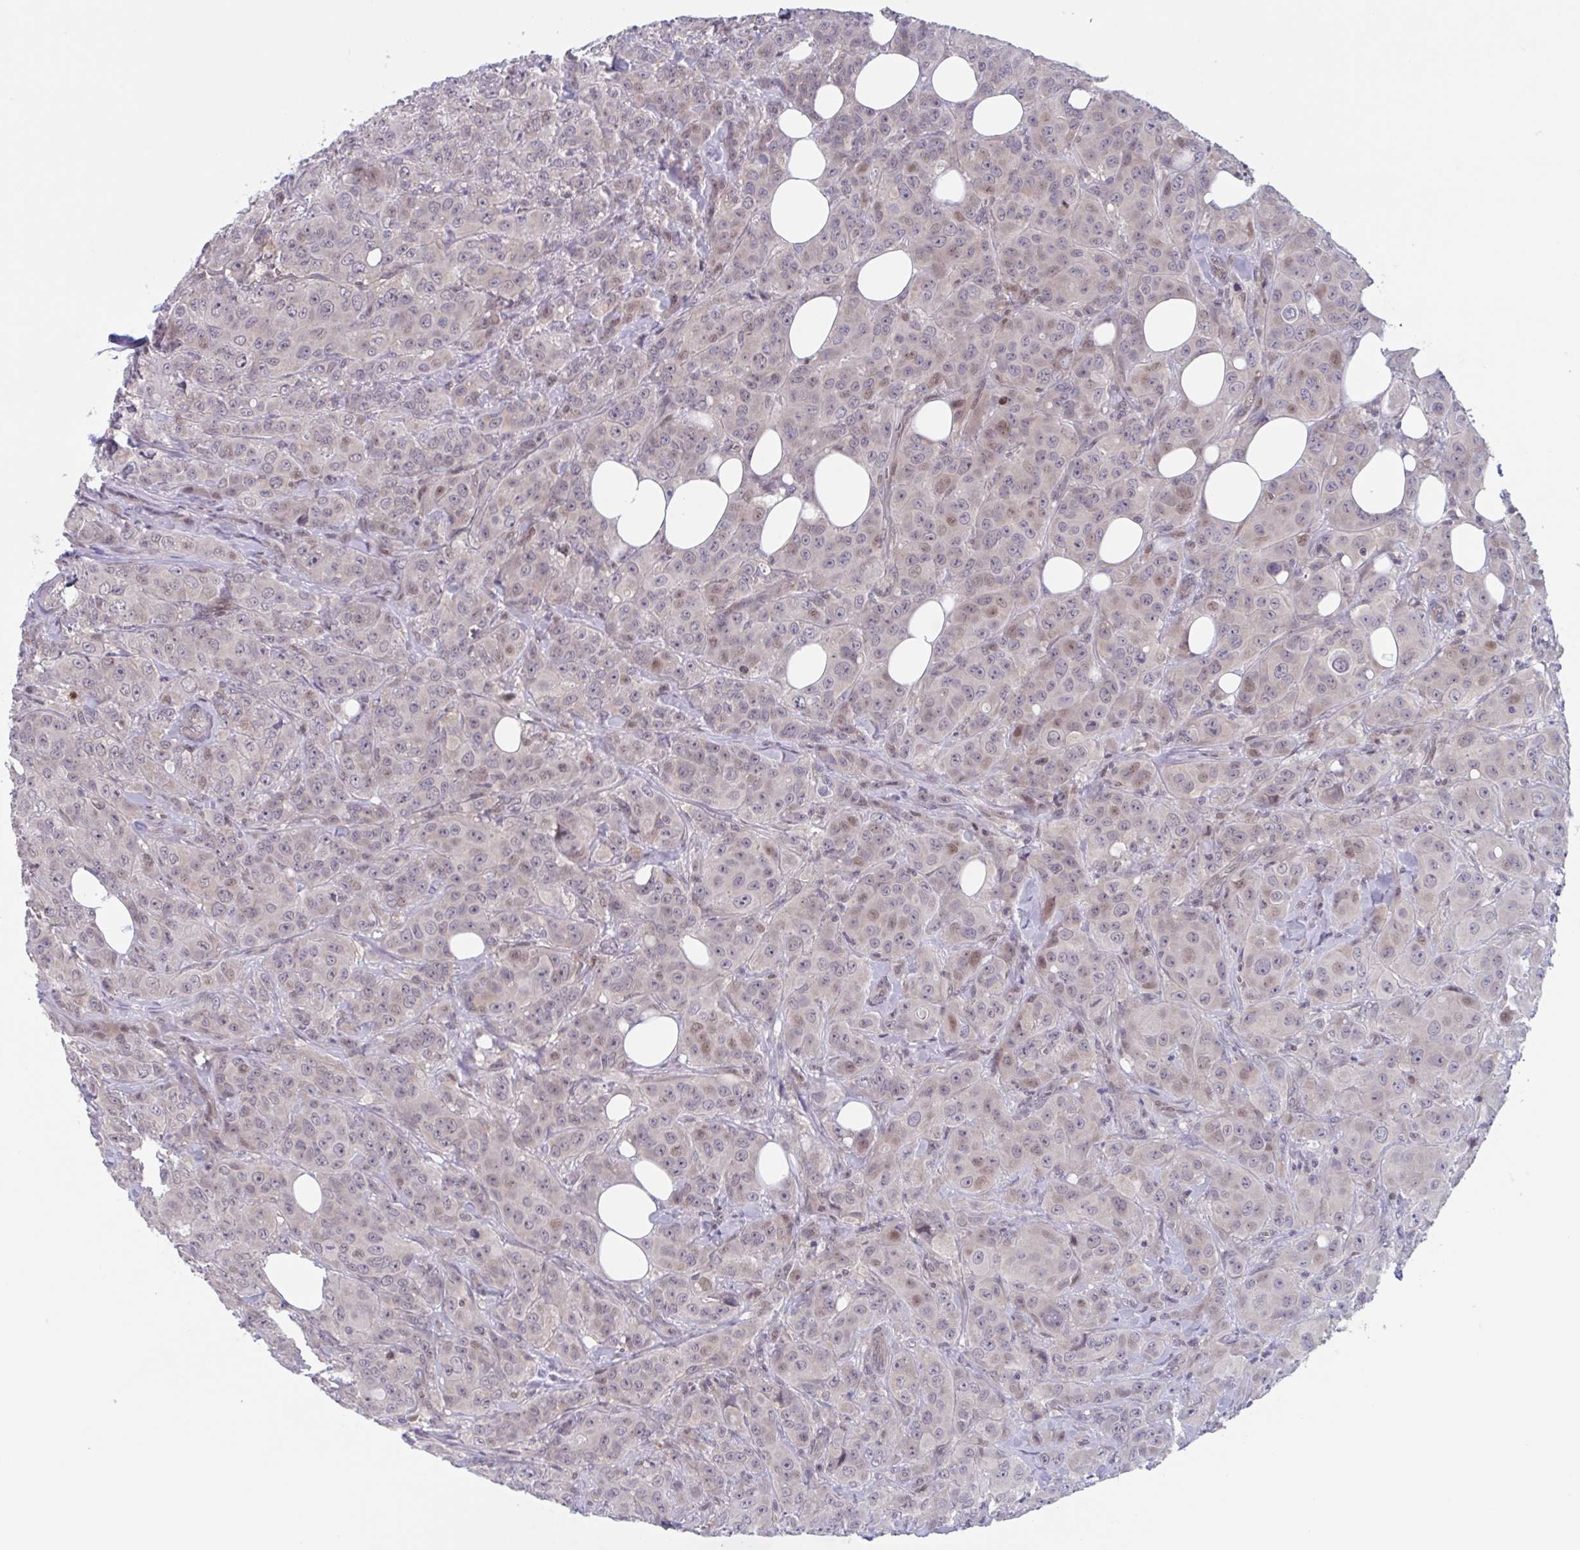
{"staining": {"intensity": "moderate", "quantity": "<25%", "location": "nuclear"}, "tissue": "breast cancer", "cell_type": "Tumor cells", "image_type": "cancer", "snomed": [{"axis": "morphology", "description": "Normal tissue, NOS"}, {"axis": "morphology", "description": "Duct carcinoma"}, {"axis": "topography", "description": "Breast"}], "caption": "Immunohistochemistry (IHC) micrograph of breast cancer (invasive ductal carcinoma) stained for a protein (brown), which shows low levels of moderate nuclear staining in approximately <25% of tumor cells.", "gene": "RIOK1", "patient": {"sex": "female", "age": 43}}